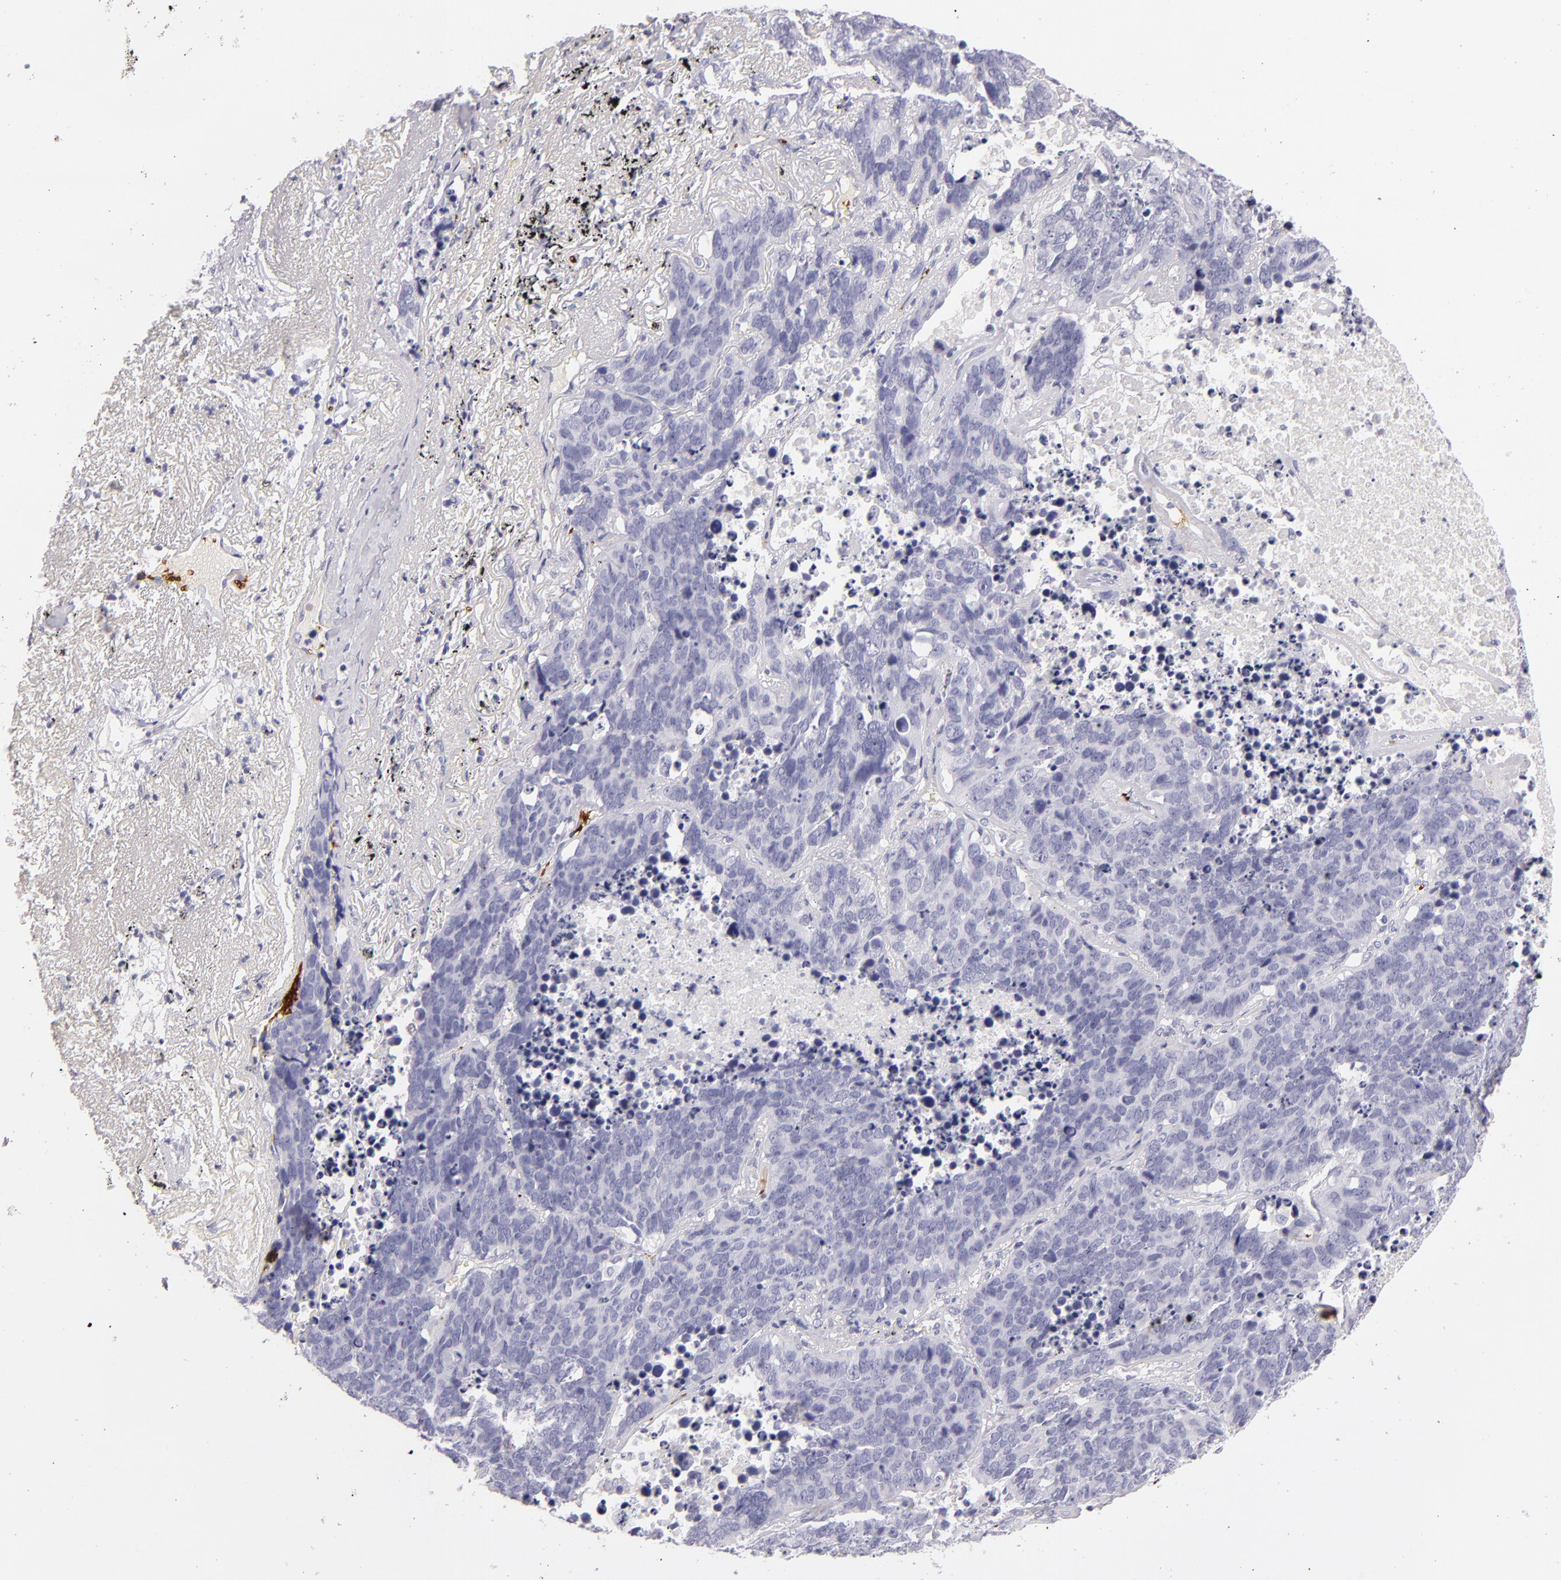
{"staining": {"intensity": "negative", "quantity": "none", "location": "none"}, "tissue": "lung cancer", "cell_type": "Tumor cells", "image_type": "cancer", "snomed": [{"axis": "morphology", "description": "Carcinoid, malignant, NOS"}, {"axis": "topography", "description": "Lung"}], "caption": "Tumor cells are negative for protein expression in human lung cancer (carcinoid (malignant)).", "gene": "GP1BA", "patient": {"sex": "male", "age": 60}}